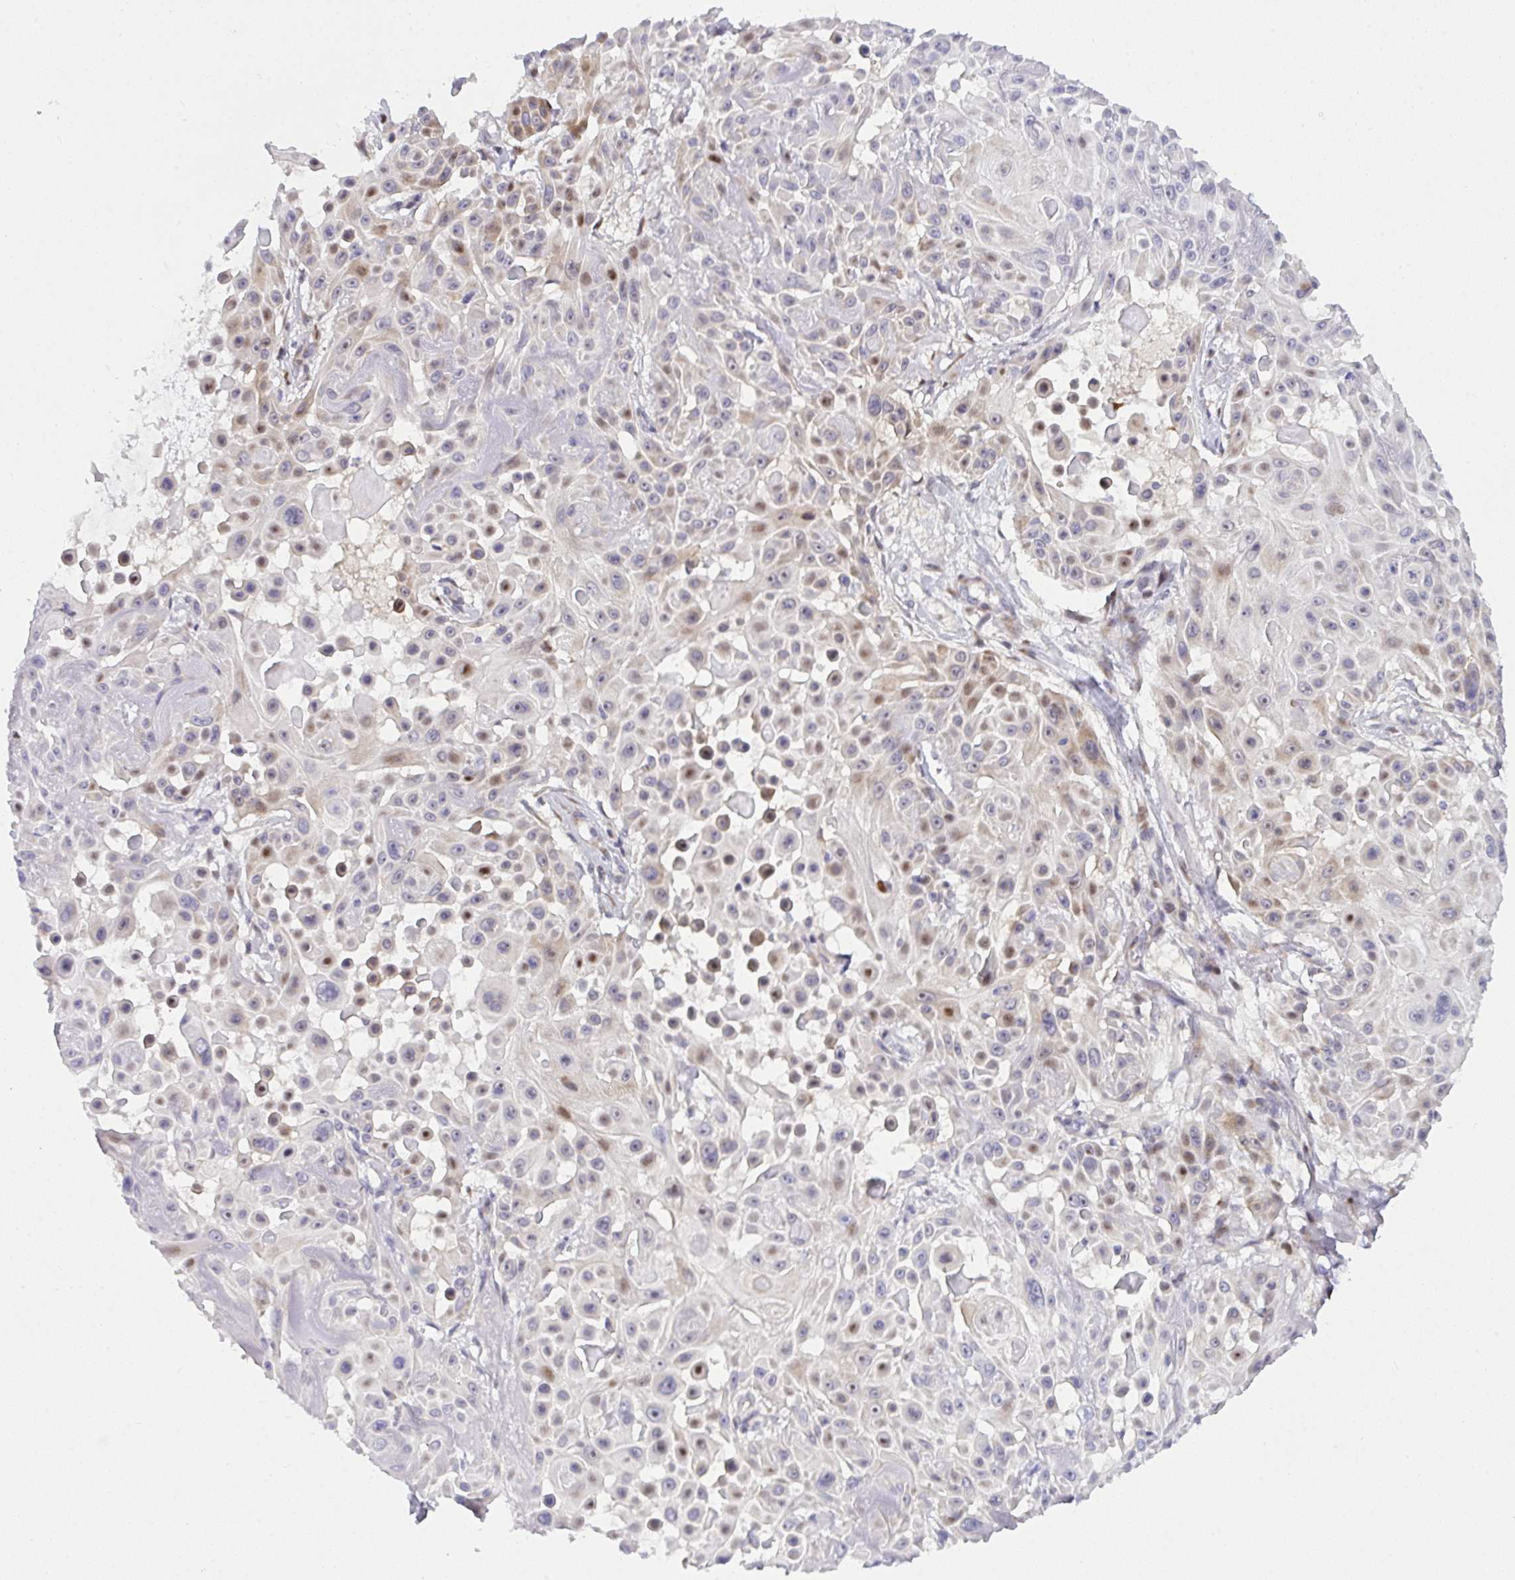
{"staining": {"intensity": "moderate", "quantity": "<25%", "location": "nuclear"}, "tissue": "skin cancer", "cell_type": "Tumor cells", "image_type": "cancer", "snomed": [{"axis": "morphology", "description": "Squamous cell carcinoma, NOS"}, {"axis": "topography", "description": "Skin"}], "caption": "Skin squamous cell carcinoma stained for a protein (brown) displays moderate nuclear positive staining in about <25% of tumor cells.", "gene": "ZNF554", "patient": {"sex": "male", "age": 91}}